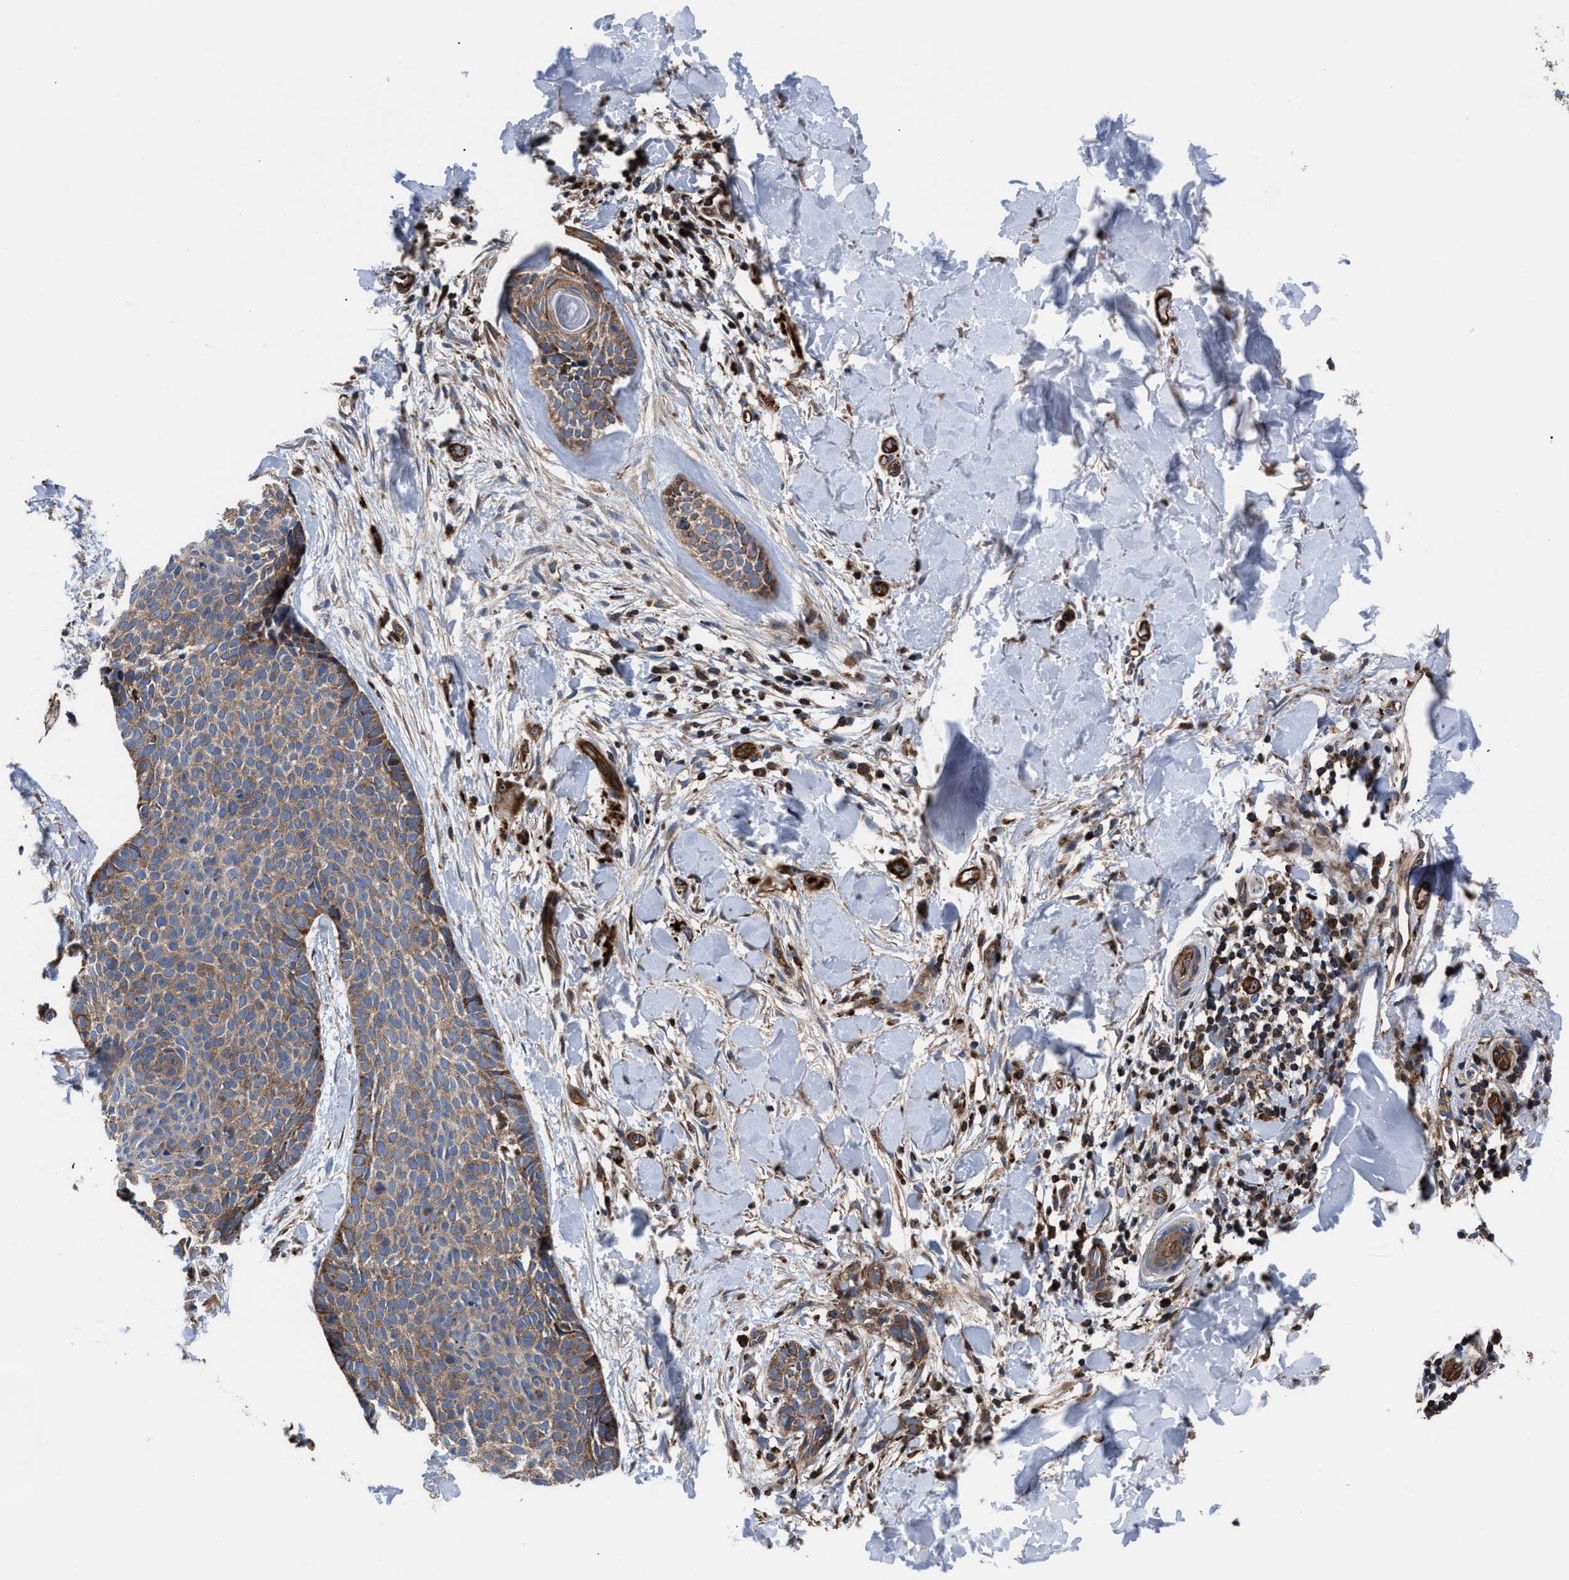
{"staining": {"intensity": "moderate", "quantity": ">75%", "location": "cytoplasmic/membranous"}, "tissue": "skin cancer", "cell_type": "Tumor cells", "image_type": "cancer", "snomed": [{"axis": "morphology", "description": "Normal tissue, NOS"}, {"axis": "morphology", "description": "Basal cell carcinoma"}, {"axis": "topography", "description": "Skin"}], "caption": "Human basal cell carcinoma (skin) stained with a brown dye demonstrates moderate cytoplasmic/membranous positive positivity in approximately >75% of tumor cells.", "gene": "PRR15L", "patient": {"sex": "male", "age": 67}}